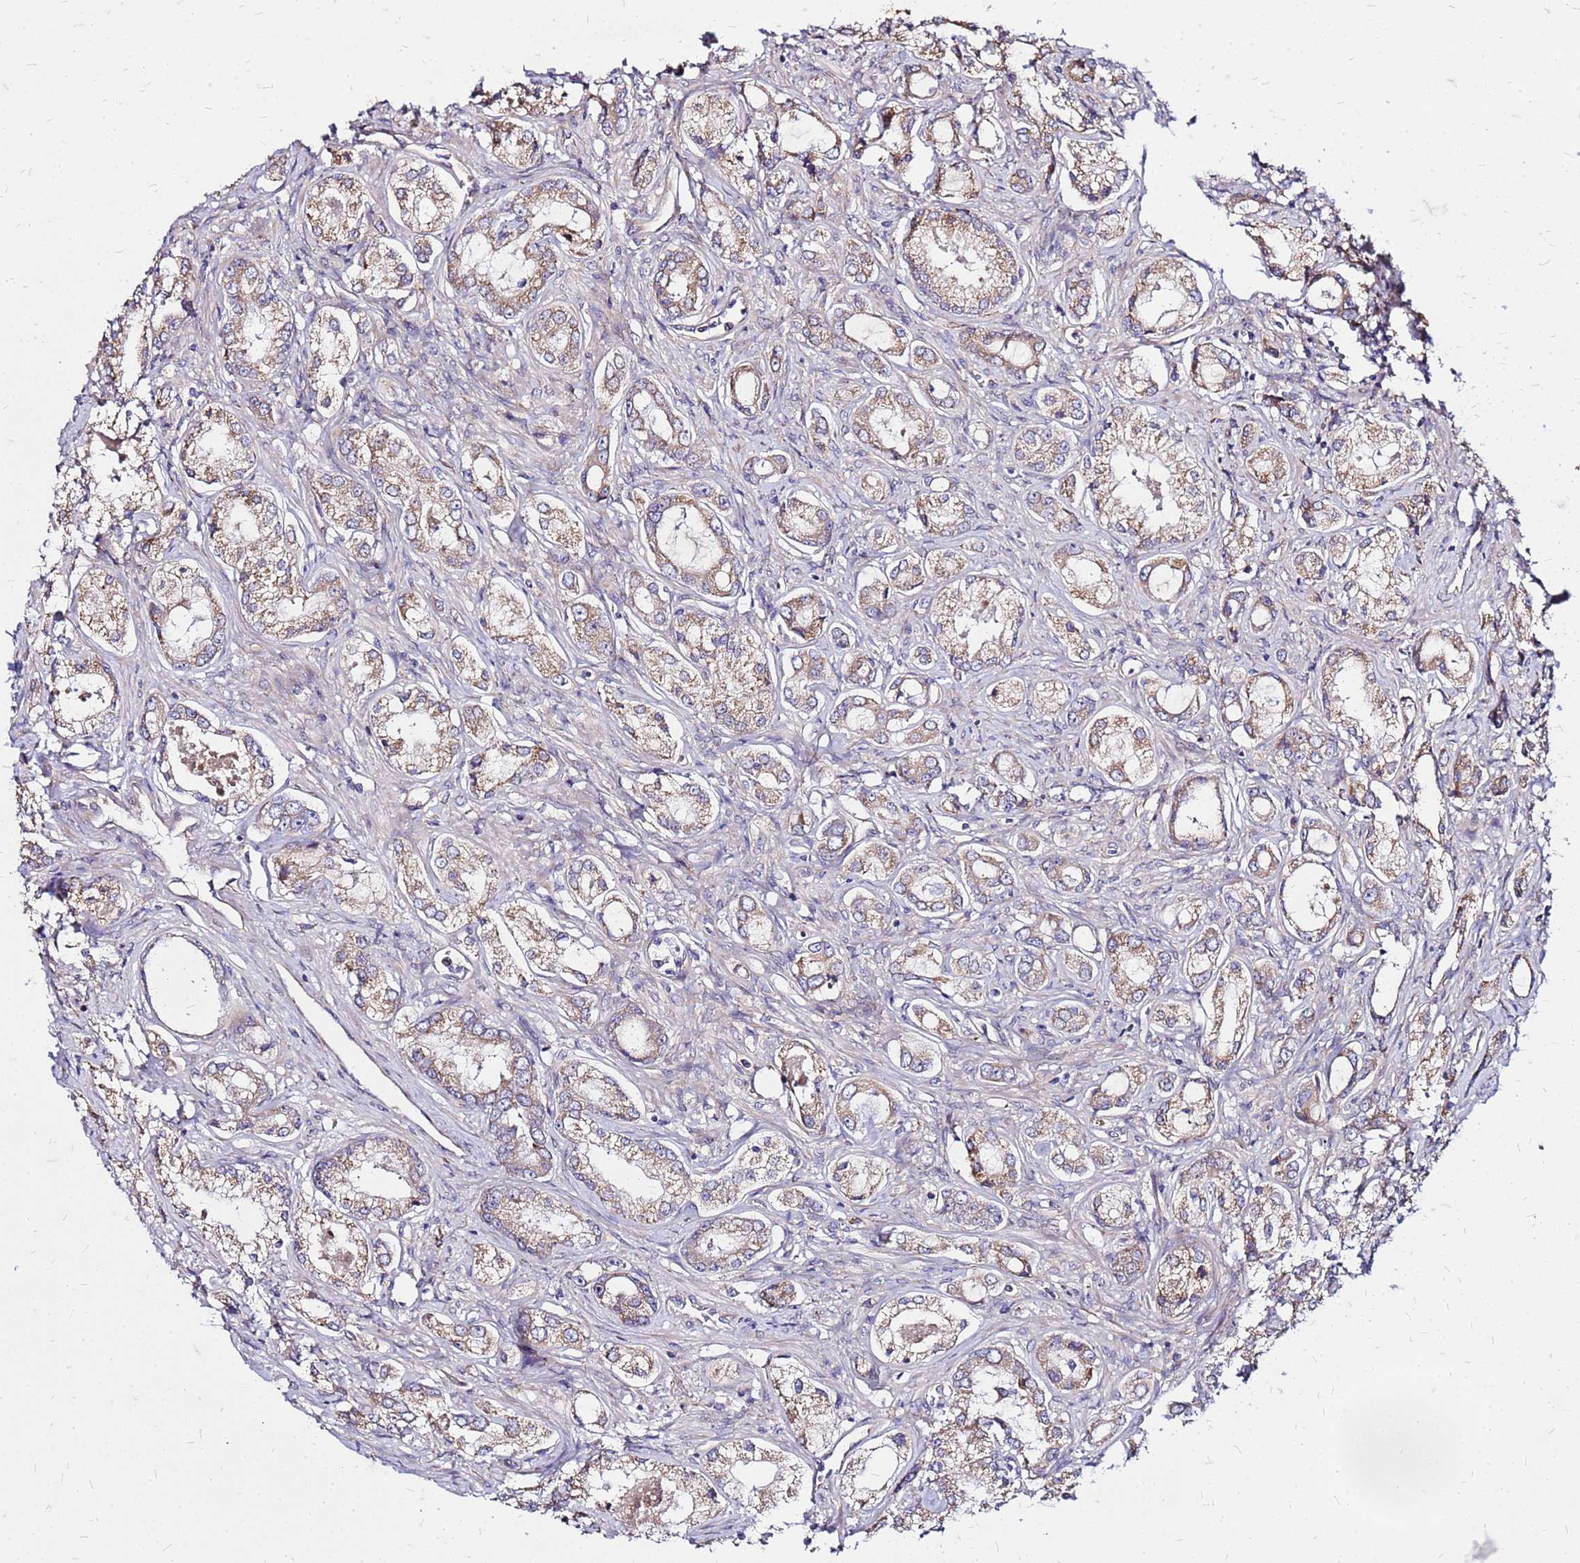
{"staining": {"intensity": "moderate", "quantity": ">75%", "location": "cytoplasmic/membranous"}, "tissue": "prostate cancer", "cell_type": "Tumor cells", "image_type": "cancer", "snomed": [{"axis": "morphology", "description": "Adenocarcinoma, Low grade"}, {"axis": "topography", "description": "Prostate"}], "caption": "Protein analysis of prostate low-grade adenocarcinoma tissue demonstrates moderate cytoplasmic/membranous staining in about >75% of tumor cells.", "gene": "VMO1", "patient": {"sex": "male", "age": 68}}